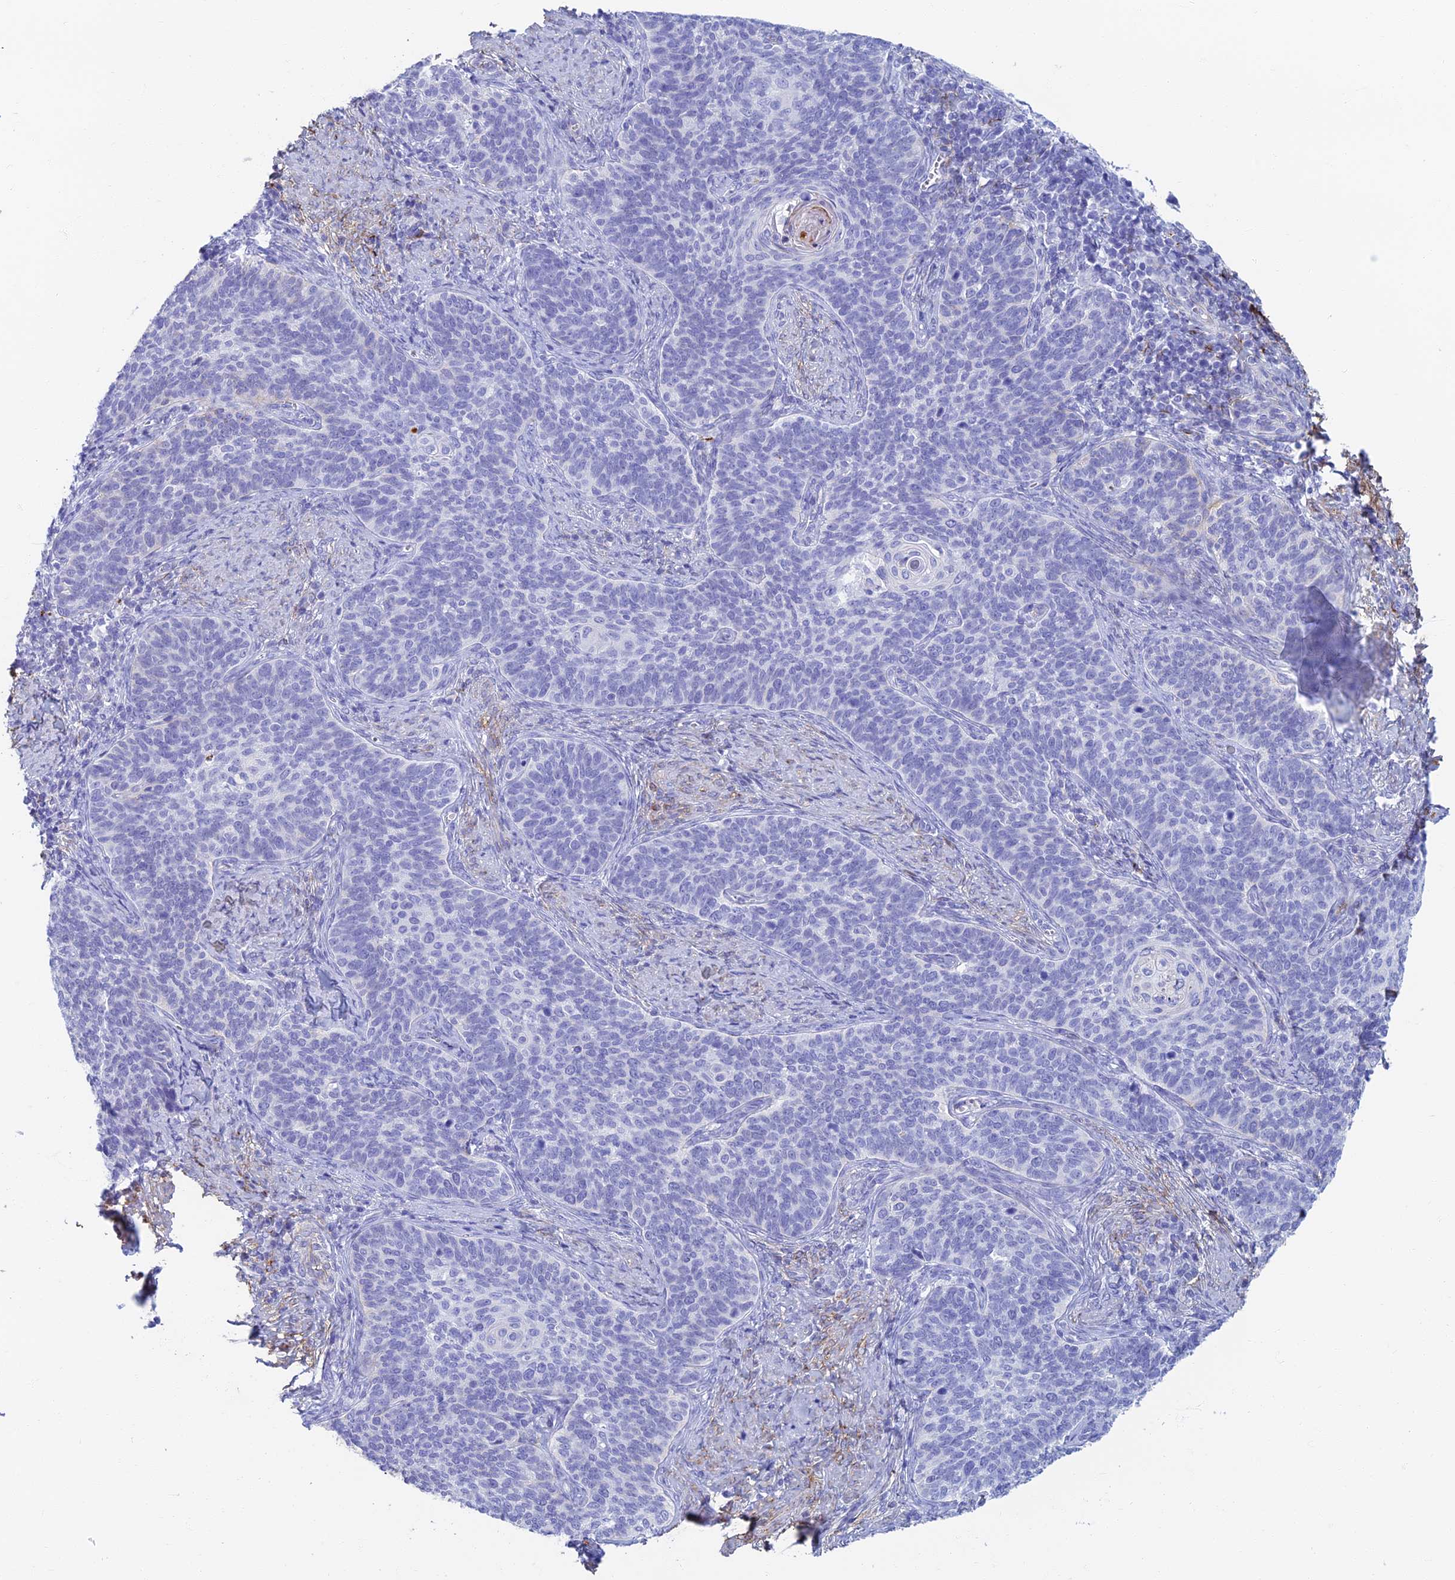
{"staining": {"intensity": "negative", "quantity": "none", "location": "none"}, "tissue": "cervical cancer", "cell_type": "Tumor cells", "image_type": "cancer", "snomed": [{"axis": "morphology", "description": "Normal tissue, NOS"}, {"axis": "morphology", "description": "Squamous cell carcinoma, NOS"}, {"axis": "topography", "description": "Cervix"}], "caption": "Immunohistochemistry (IHC) photomicrograph of neoplastic tissue: human cervical cancer (squamous cell carcinoma) stained with DAB (3,3'-diaminobenzidine) exhibits no significant protein staining in tumor cells.", "gene": "ETFRF1", "patient": {"sex": "female", "age": 39}}